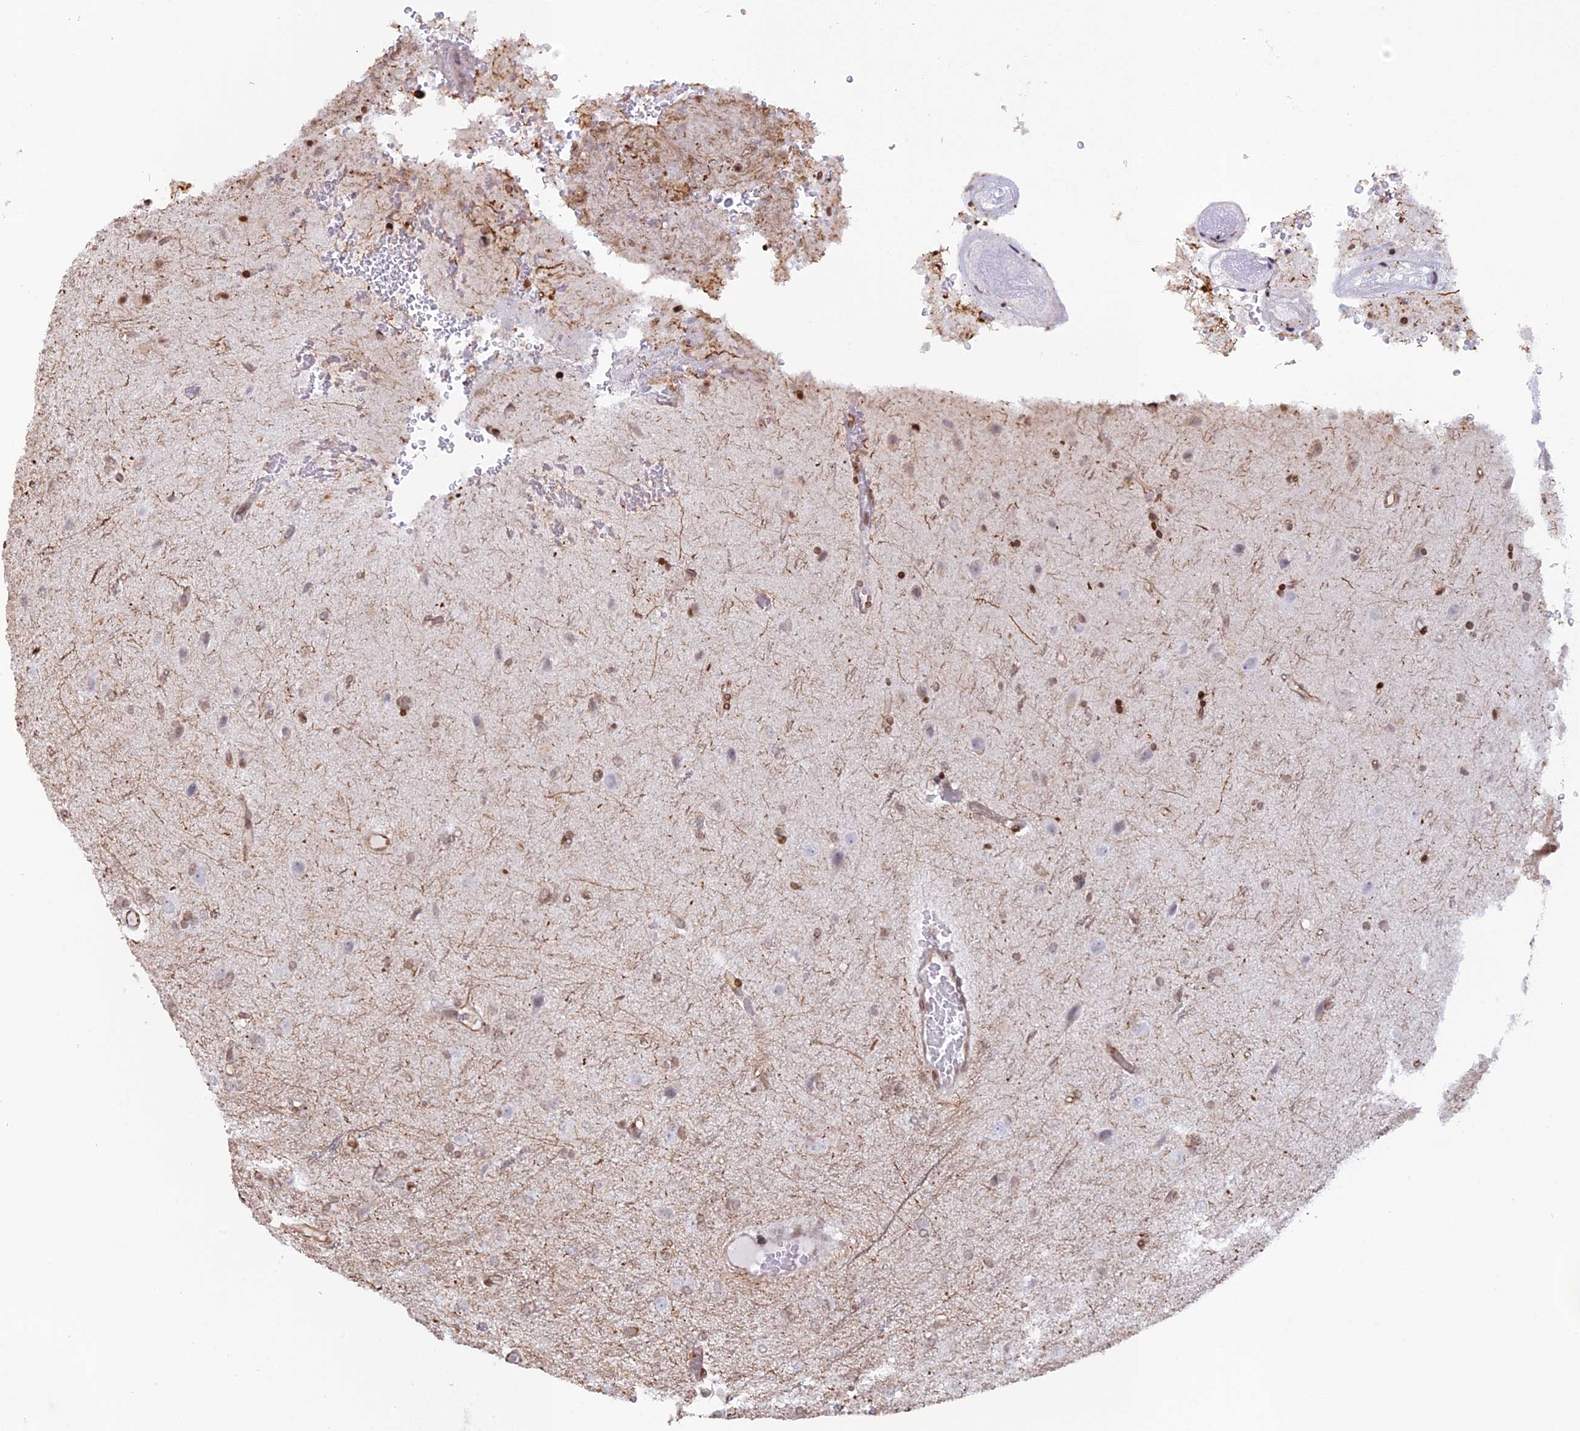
{"staining": {"intensity": "negative", "quantity": "none", "location": "none"}, "tissue": "glioma", "cell_type": "Tumor cells", "image_type": "cancer", "snomed": [{"axis": "morphology", "description": "Glioma, malignant, High grade"}, {"axis": "topography", "description": "Brain"}], "caption": "Protein analysis of glioma displays no significant staining in tumor cells.", "gene": "APOBR", "patient": {"sex": "female", "age": 74}}